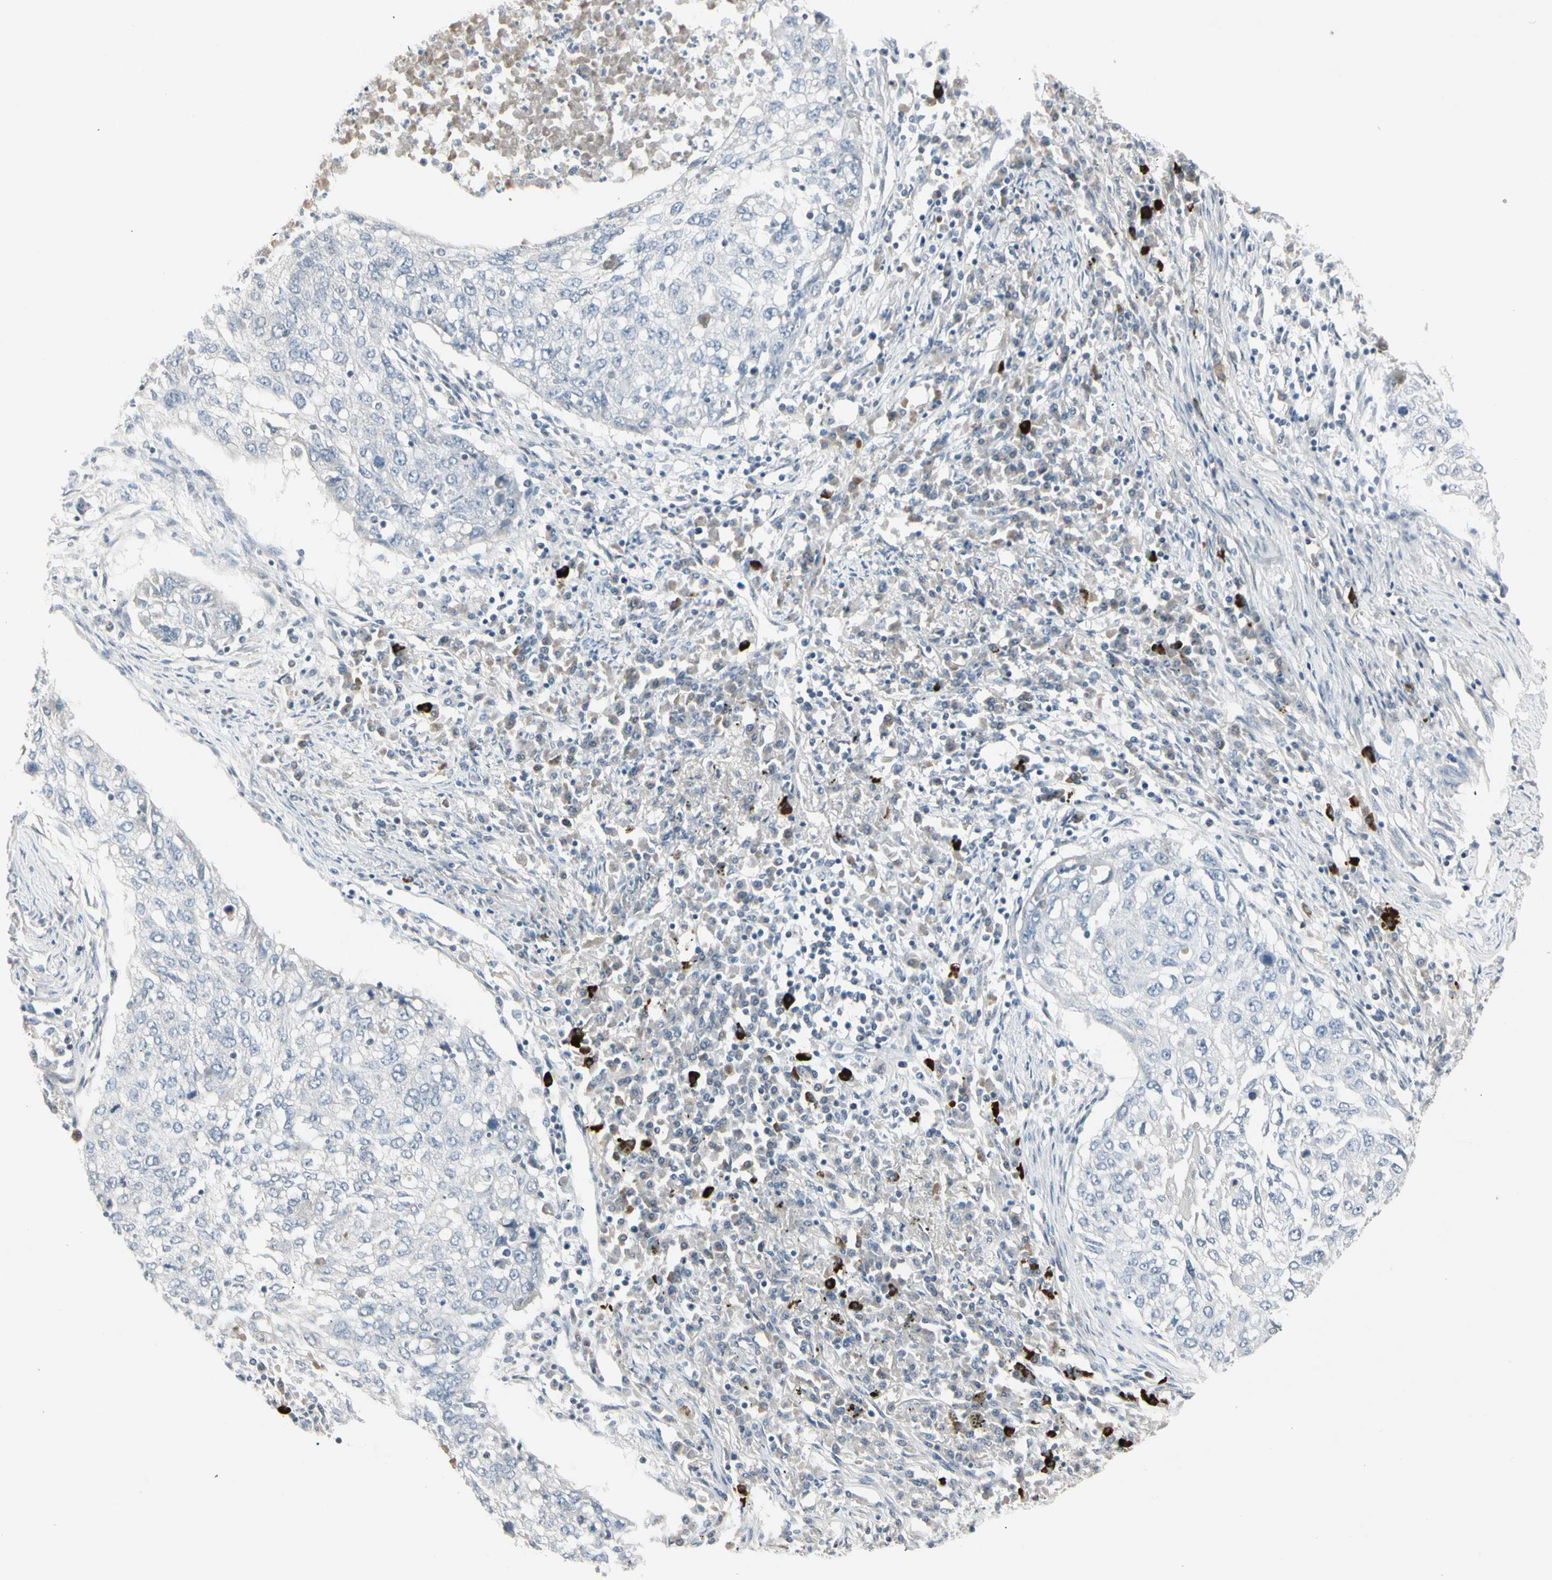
{"staining": {"intensity": "negative", "quantity": "none", "location": "none"}, "tissue": "lung cancer", "cell_type": "Tumor cells", "image_type": "cancer", "snomed": [{"axis": "morphology", "description": "Squamous cell carcinoma, NOS"}, {"axis": "topography", "description": "Lung"}], "caption": "Immunohistochemistry of human lung squamous cell carcinoma exhibits no expression in tumor cells. (DAB (3,3'-diaminobenzidine) immunohistochemistry visualized using brightfield microscopy, high magnification).", "gene": "DMPK", "patient": {"sex": "female", "age": 63}}